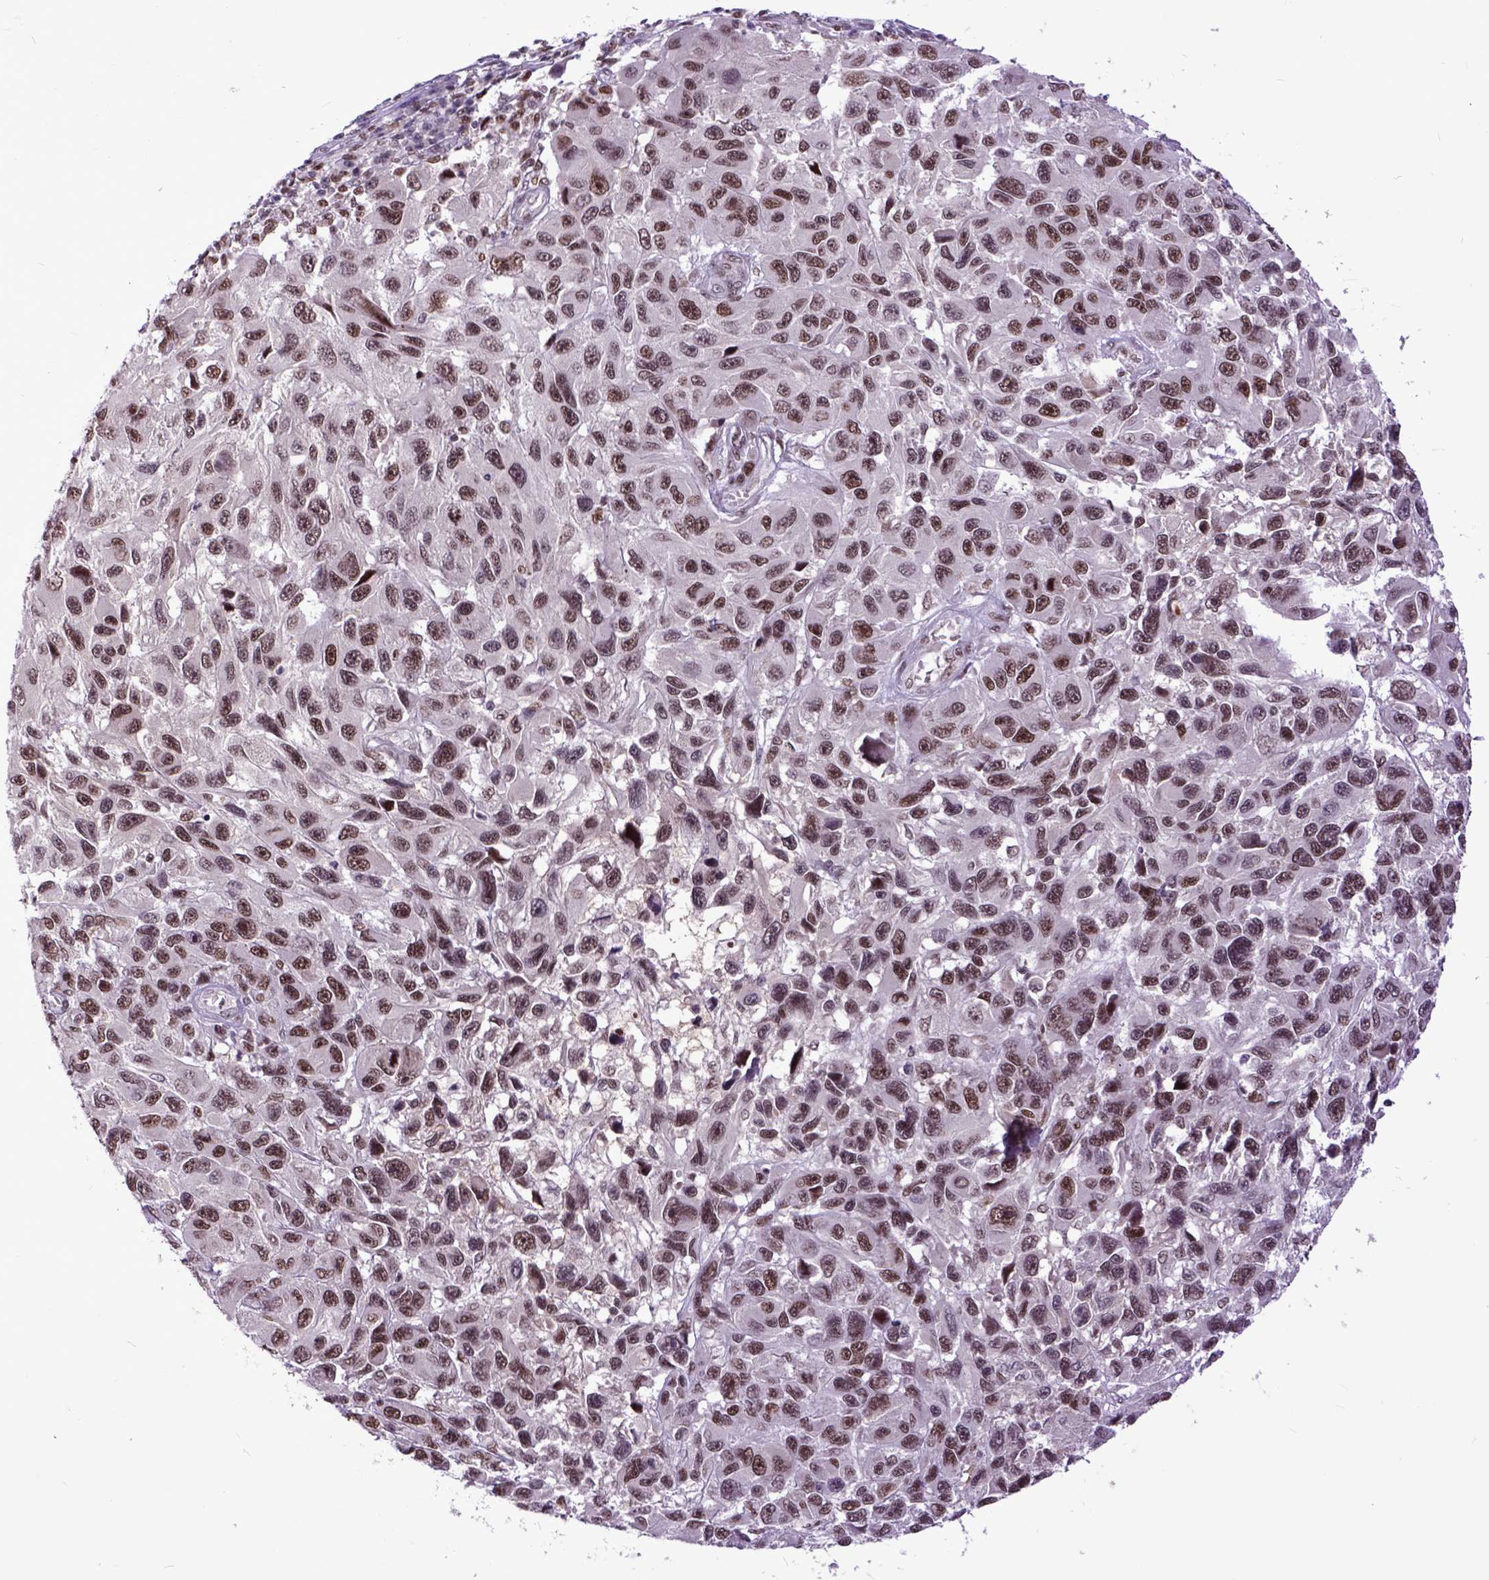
{"staining": {"intensity": "moderate", "quantity": ">75%", "location": "nuclear"}, "tissue": "melanoma", "cell_type": "Tumor cells", "image_type": "cancer", "snomed": [{"axis": "morphology", "description": "Malignant melanoma, NOS"}, {"axis": "topography", "description": "Skin"}], "caption": "This is a histology image of IHC staining of malignant melanoma, which shows moderate staining in the nuclear of tumor cells.", "gene": "RCC2", "patient": {"sex": "male", "age": 53}}